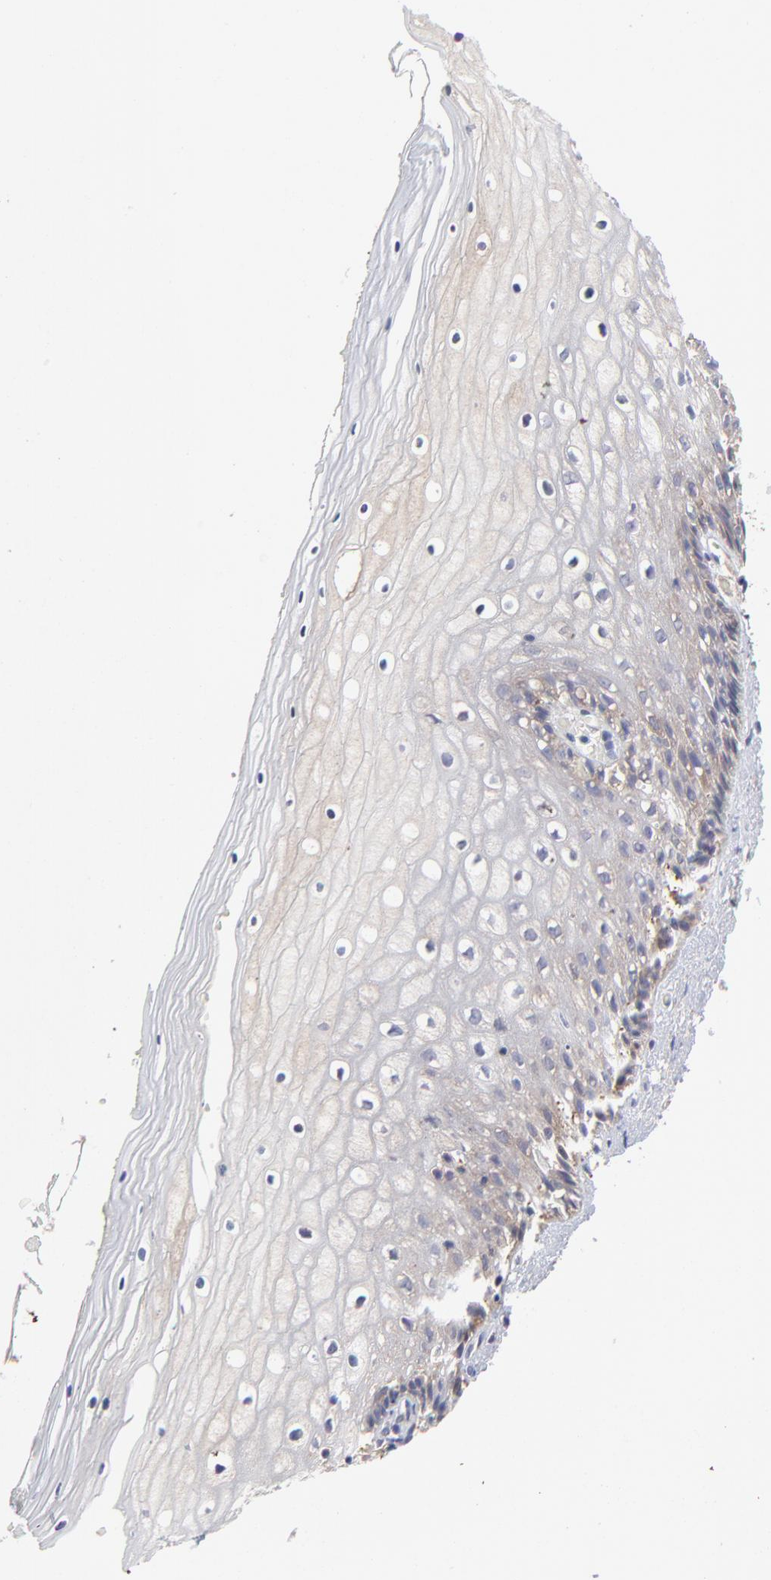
{"staining": {"intensity": "weak", "quantity": "<25%", "location": "cytoplasmic/membranous"}, "tissue": "vagina", "cell_type": "Squamous epithelial cells", "image_type": "normal", "snomed": [{"axis": "morphology", "description": "Normal tissue, NOS"}, {"axis": "topography", "description": "Vagina"}], "caption": "The immunohistochemistry (IHC) histopathology image has no significant staining in squamous epithelial cells of vagina. (Immunohistochemistry (ihc), brightfield microscopy, high magnification).", "gene": "NFKBIA", "patient": {"sex": "female", "age": 46}}